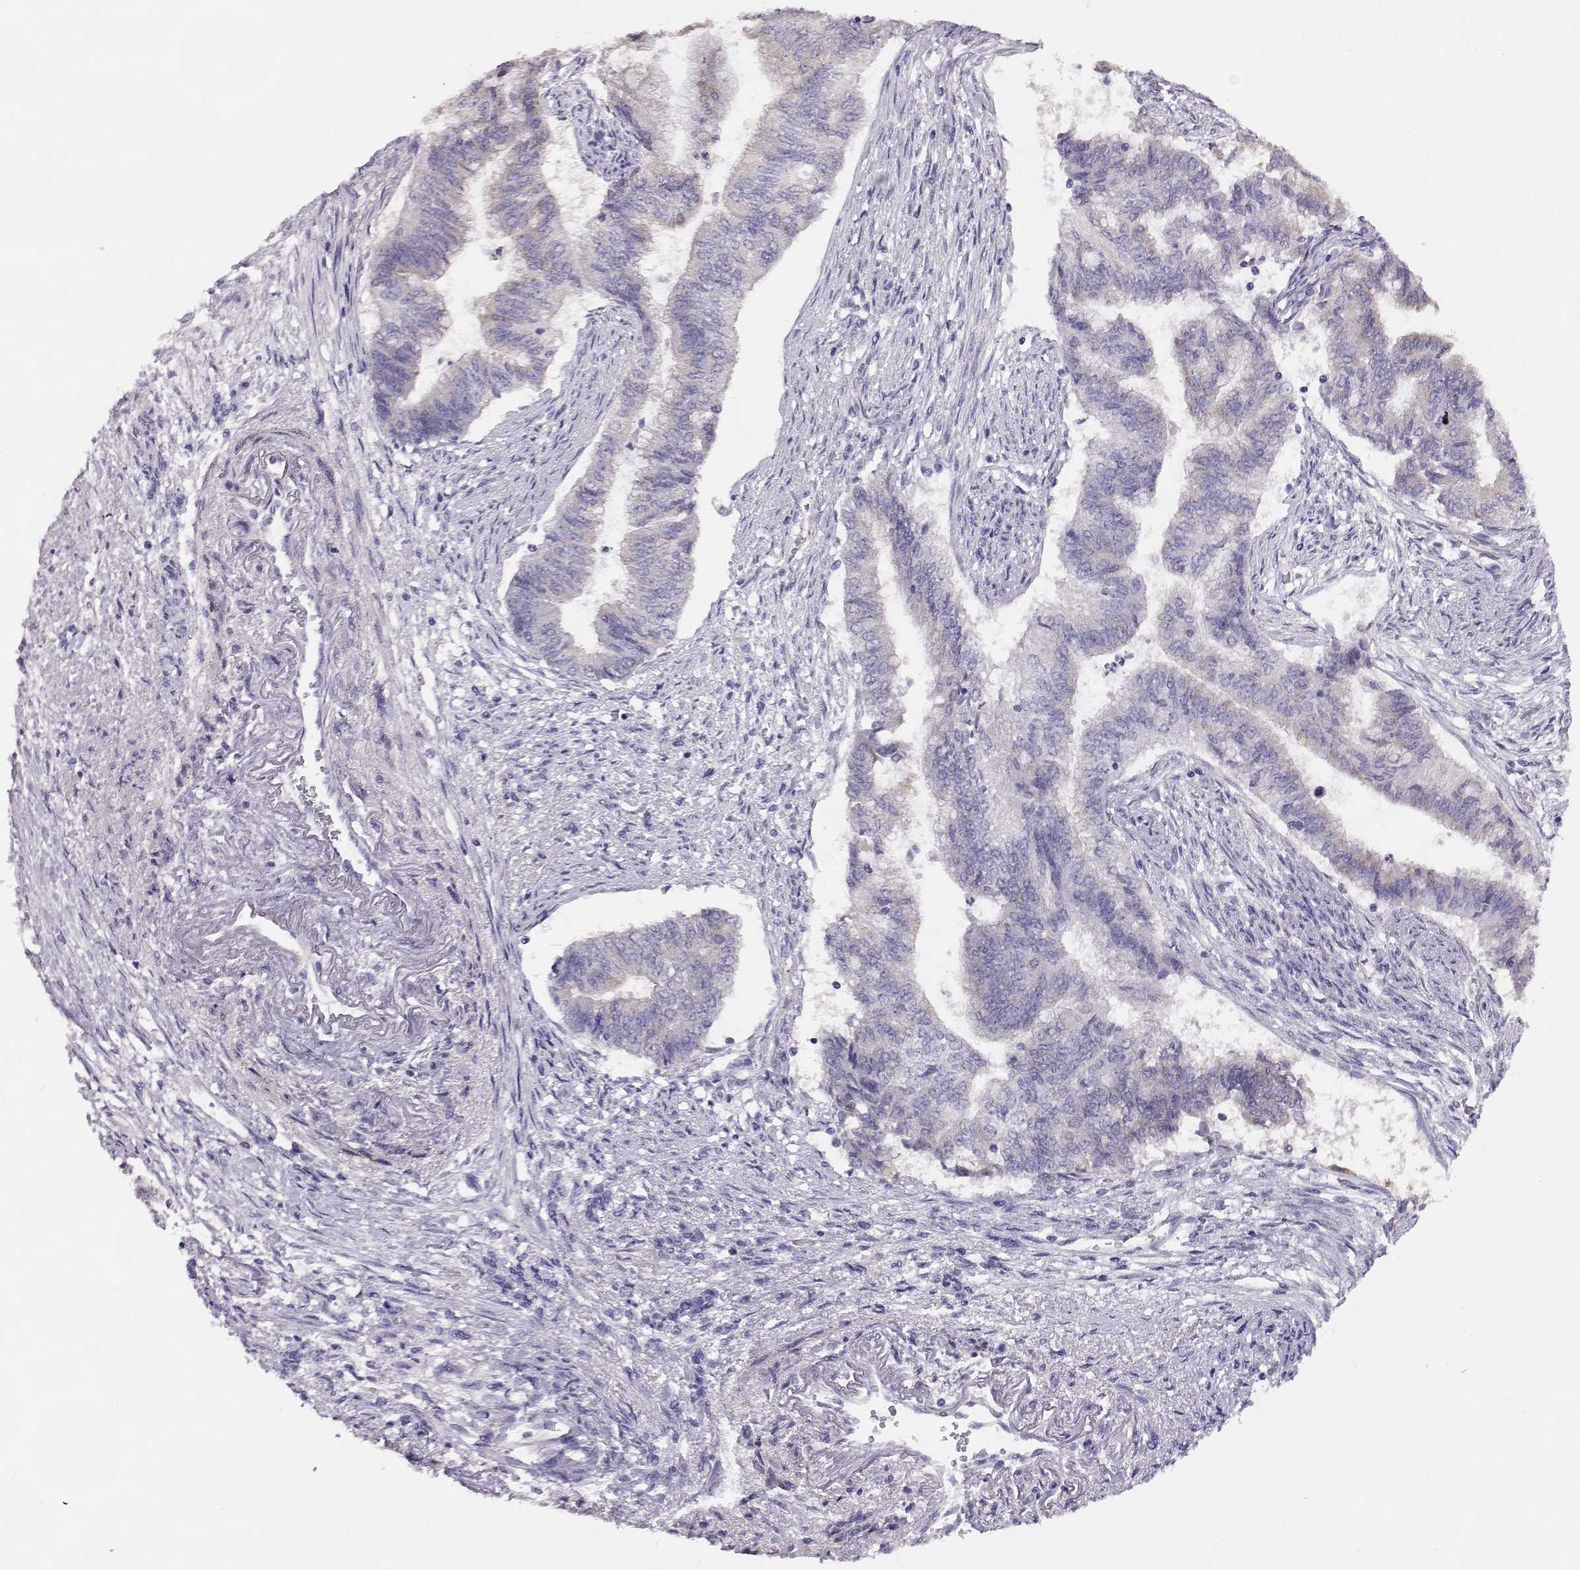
{"staining": {"intensity": "weak", "quantity": "<25%", "location": "cytoplasmic/membranous"}, "tissue": "endometrial cancer", "cell_type": "Tumor cells", "image_type": "cancer", "snomed": [{"axis": "morphology", "description": "Adenocarcinoma, NOS"}, {"axis": "topography", "description": "Endometrium"}], "caption": "Immunohistochemistry image of endometrial cancer (adenocarcinoma) stained for a protein (brown), which shows no positivity in tumor cells. The staining is performed using DAB brown chromogen with nuclei counter-stained in using hematoxylin.", "gene": "ENDOU", "patient": {"sex": "female", "age": 65}}